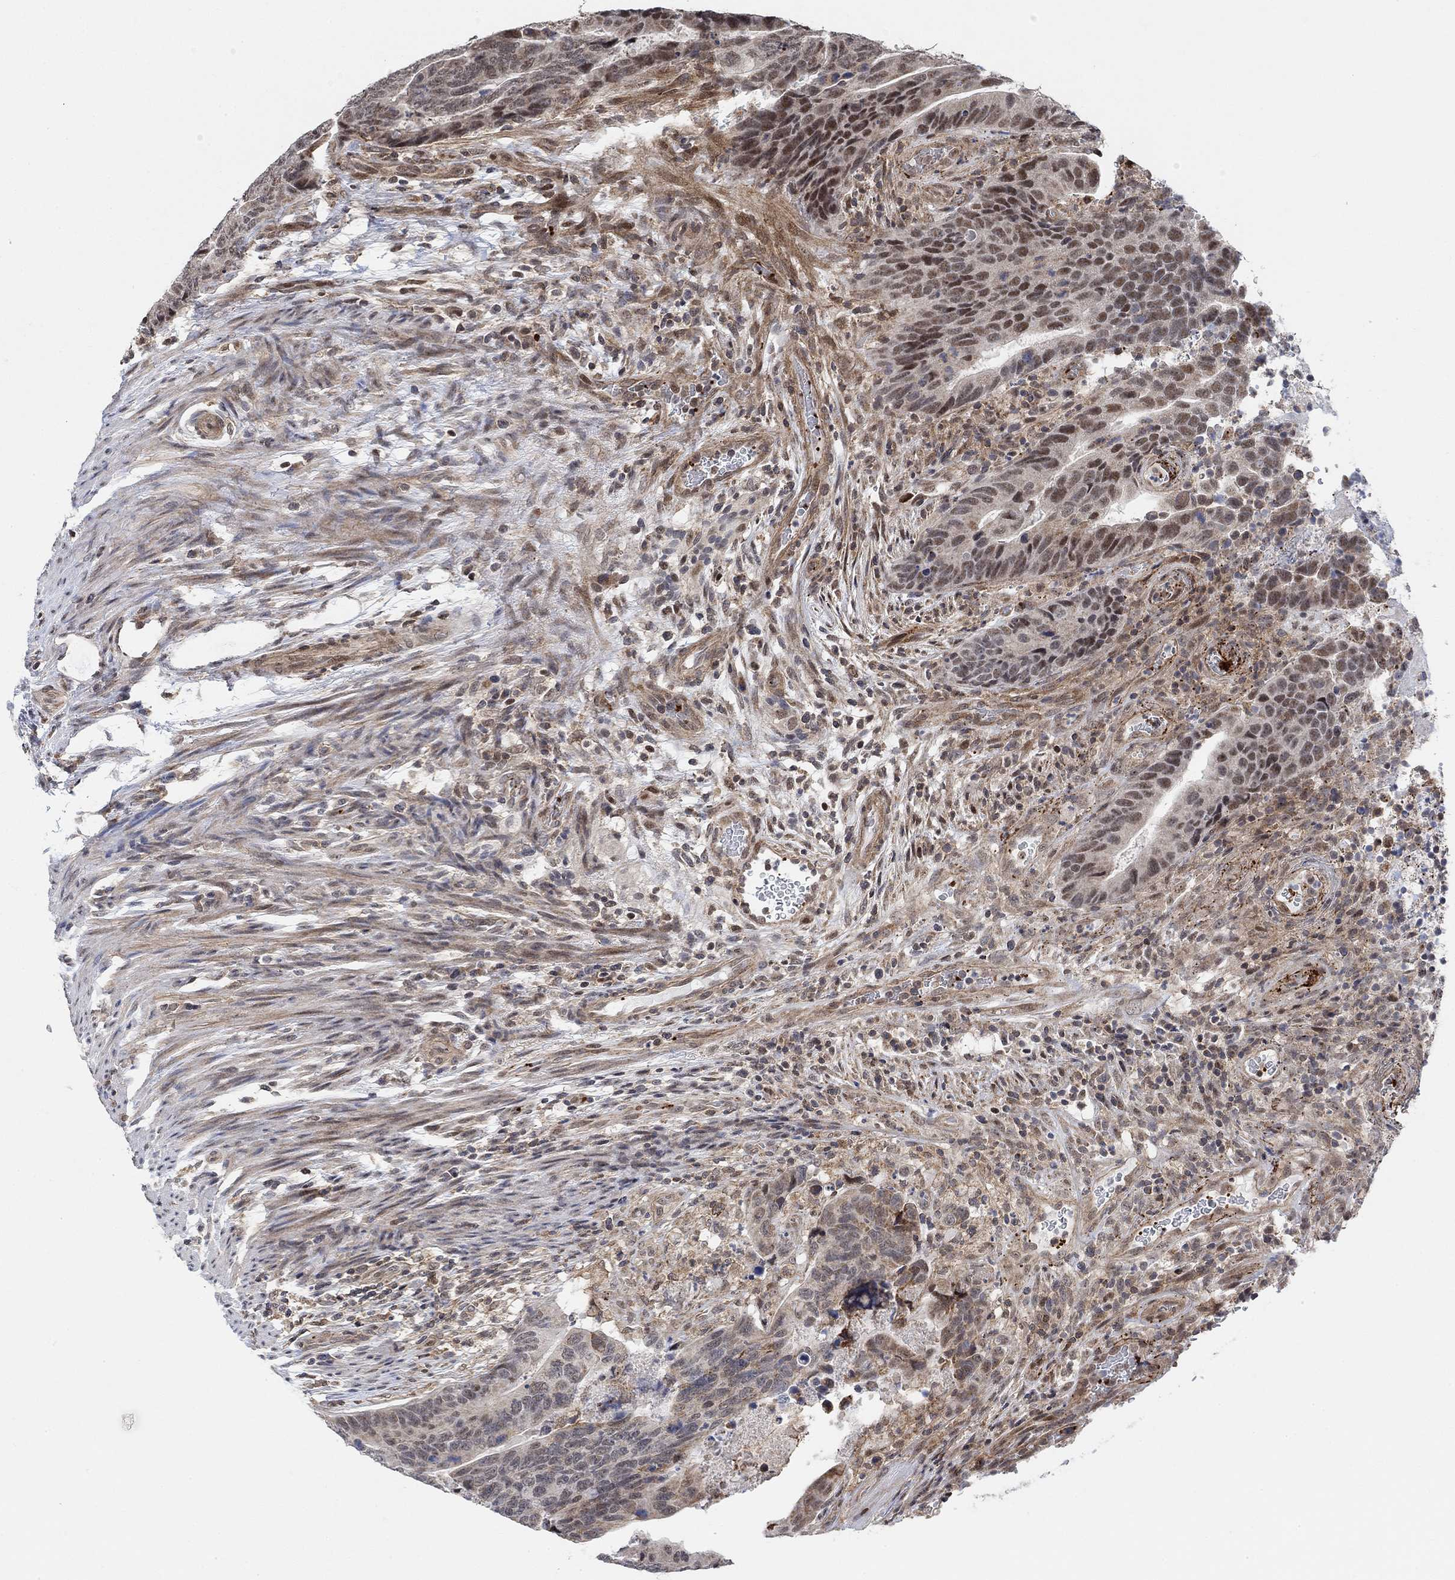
{"staining": {"intensity": "strong", "quantity": "<25%", "location": "nuclear"}, "tissue": "colorectal cancer", "cell_type": "Tumor cells", "image_type": "cancer", "snomed": [{"axis": "morphology", "description": "Adenocarcinoma, NOS"}, {"axis": "topography", "description": "Colon"}], "caption": "Immunohistochemical staining of colorectal cancer (adenocarcinoma) demonstrates strong nuclear protein positivity in about <25% of tumor cells.", "gene": "PWWP2B", "patient": {"sex": "female", "age": 56}}